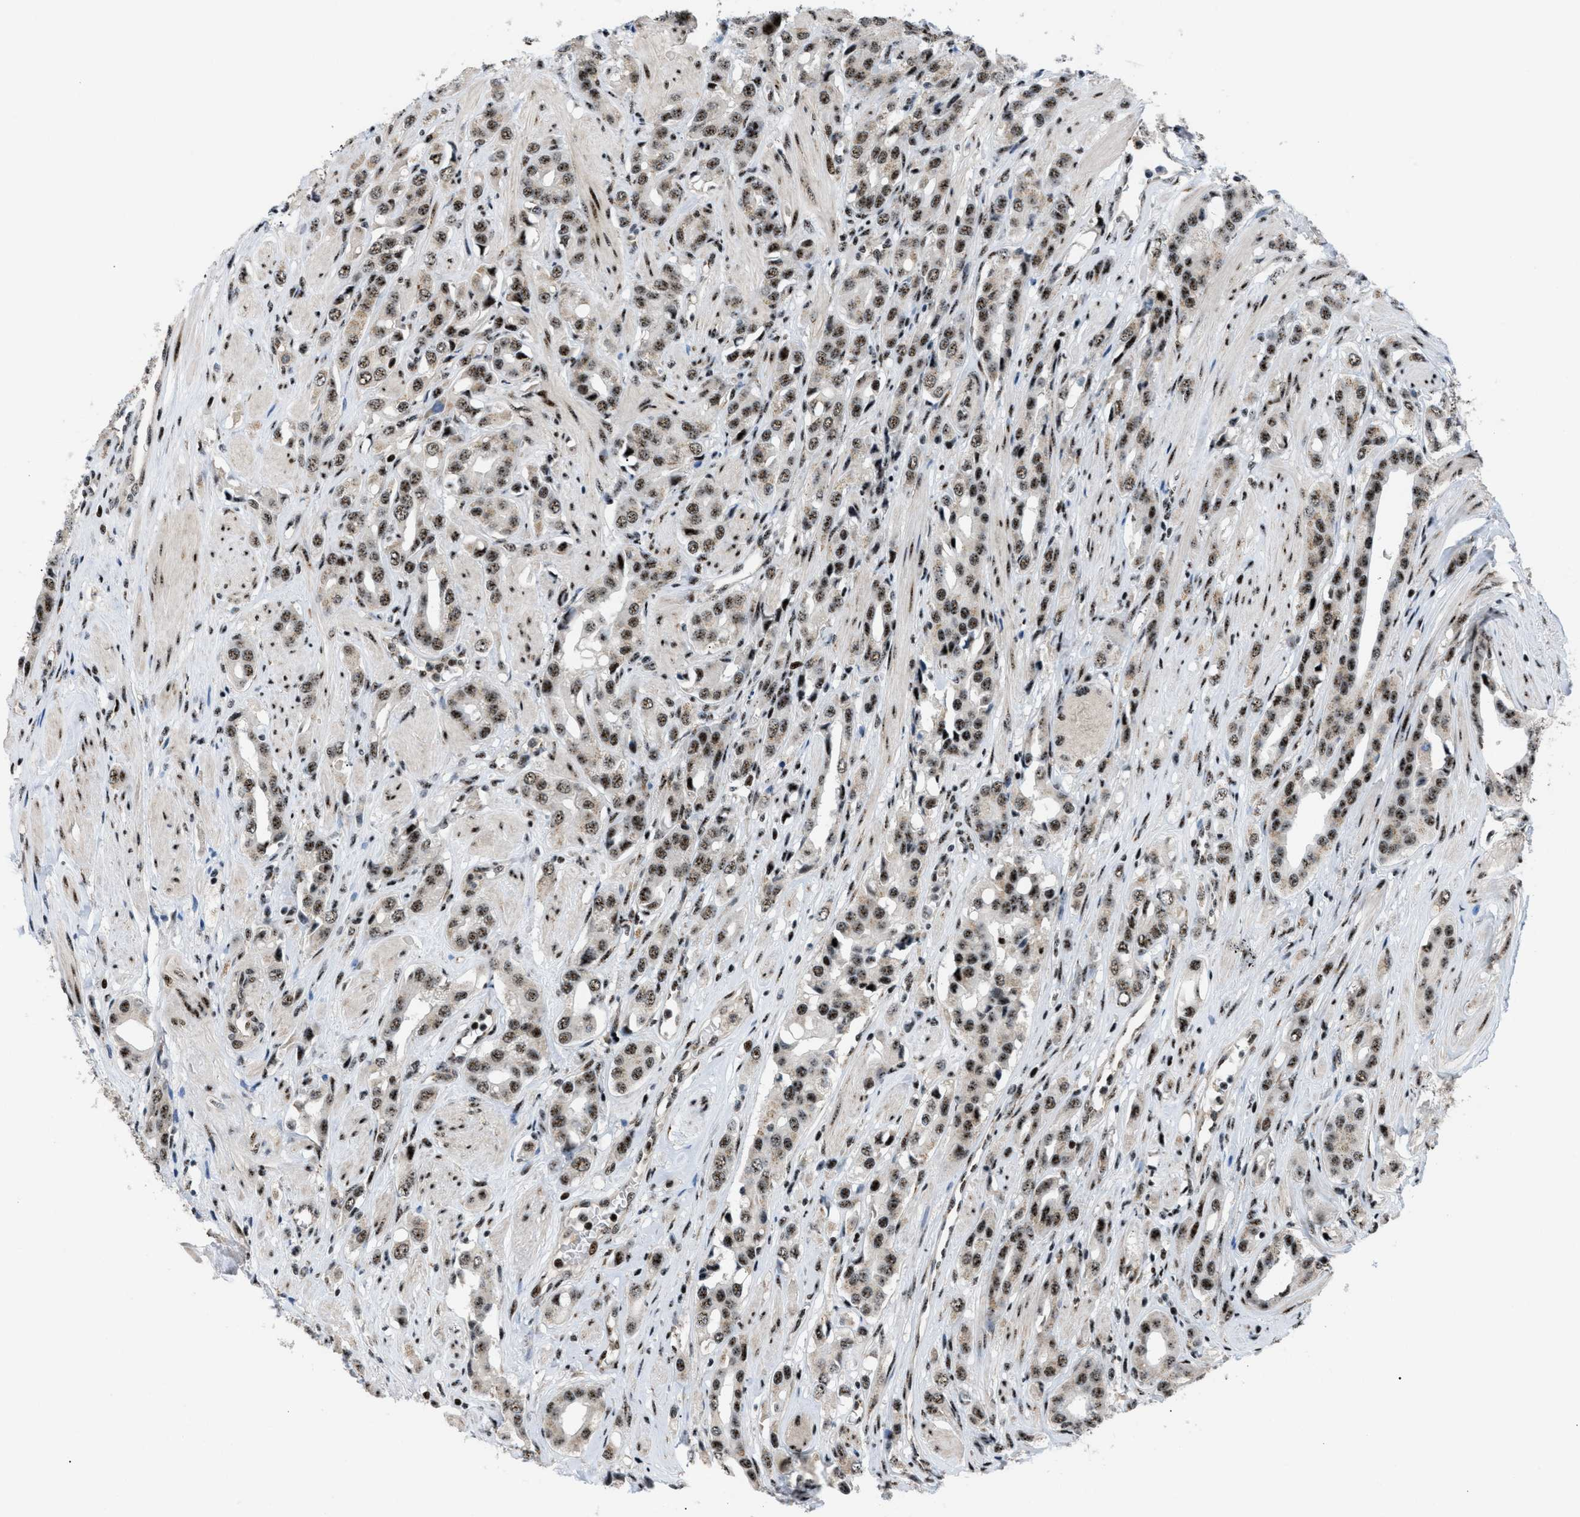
{"staining": {"intensity": "moderate", "quantity": ">75%", "location": "nuclear"}, "tissue": "prostate cancer", "cell_type": "Tumor cells", "image_type": "cancer", "snomed": [{"axis": "morphology", "description": "Adenocarcinoma, High grade"}, {"axis": "topography", "description": "Prostate"}], "caption": "IHC histopathology image of prostate adenocarcinoma (high-grade) stained for a protein (brown), which shows medium levels of moderate nuclear staining in approximately >75% of tumor cells.", "gene": "CDR2", "patient": {"sex": "male", "age": 52}}